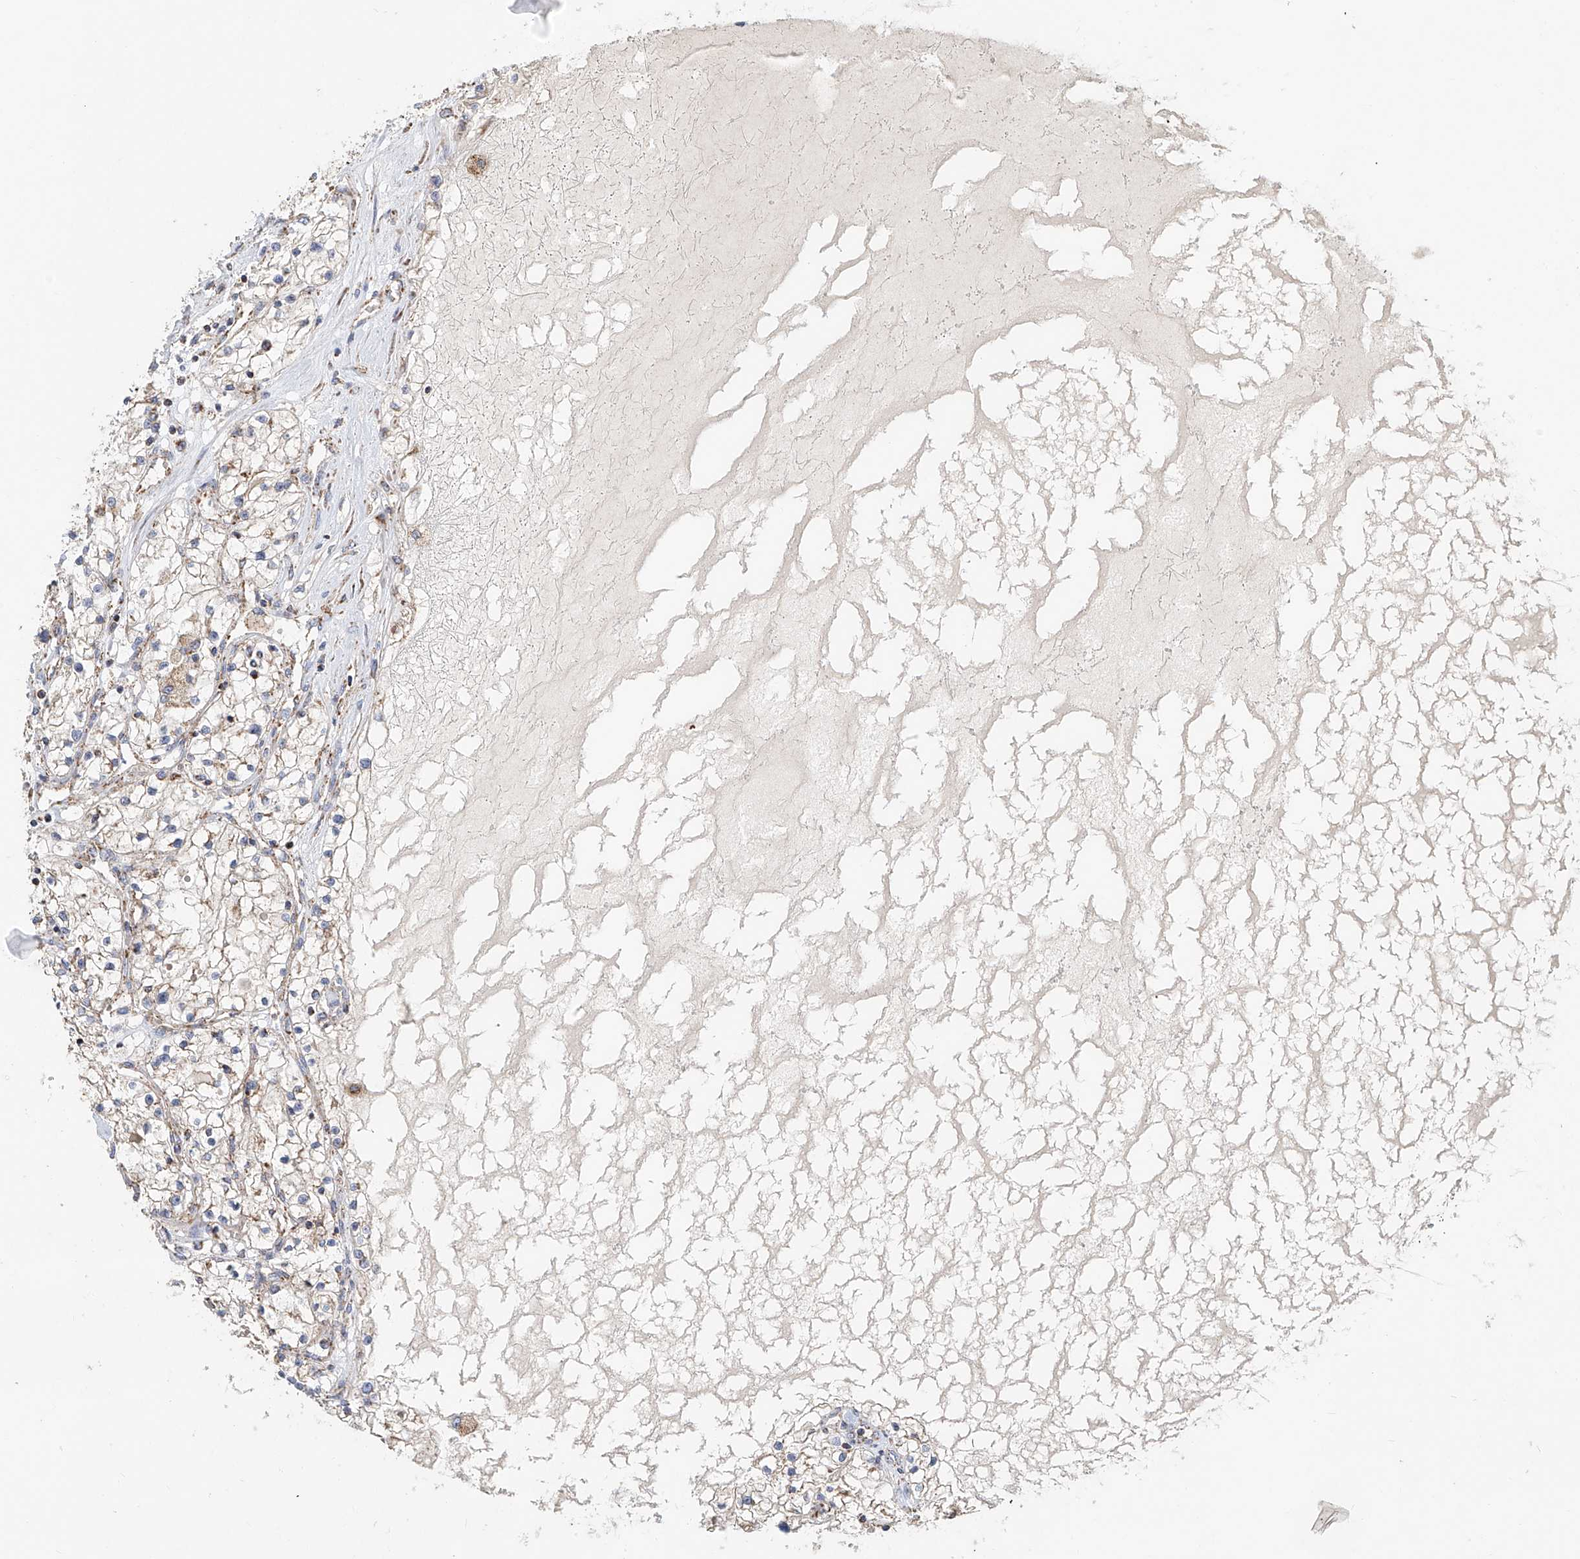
{"staining": {"intensity": "weak", "quantity": "<25%", "location": "cytoplasmic/membranous"}, "tissue": "renal cancer", "cell_type": "Tumor cells", "image_type": "cancer", "snomed": [{"axis": "morphology", "description": "Normal tissue, NOS"}, {"axis": "morphology", "description": "Adenocarcinoma, NOS"}, {"axis": "topography", "description": "Kidney"}], "caption": "Micrograph shows no protein positivity in tumor cells of renal adenocarcinoma tissue.", "gene": "MCL1", "patient": {"sex": "male", "age": 68}}